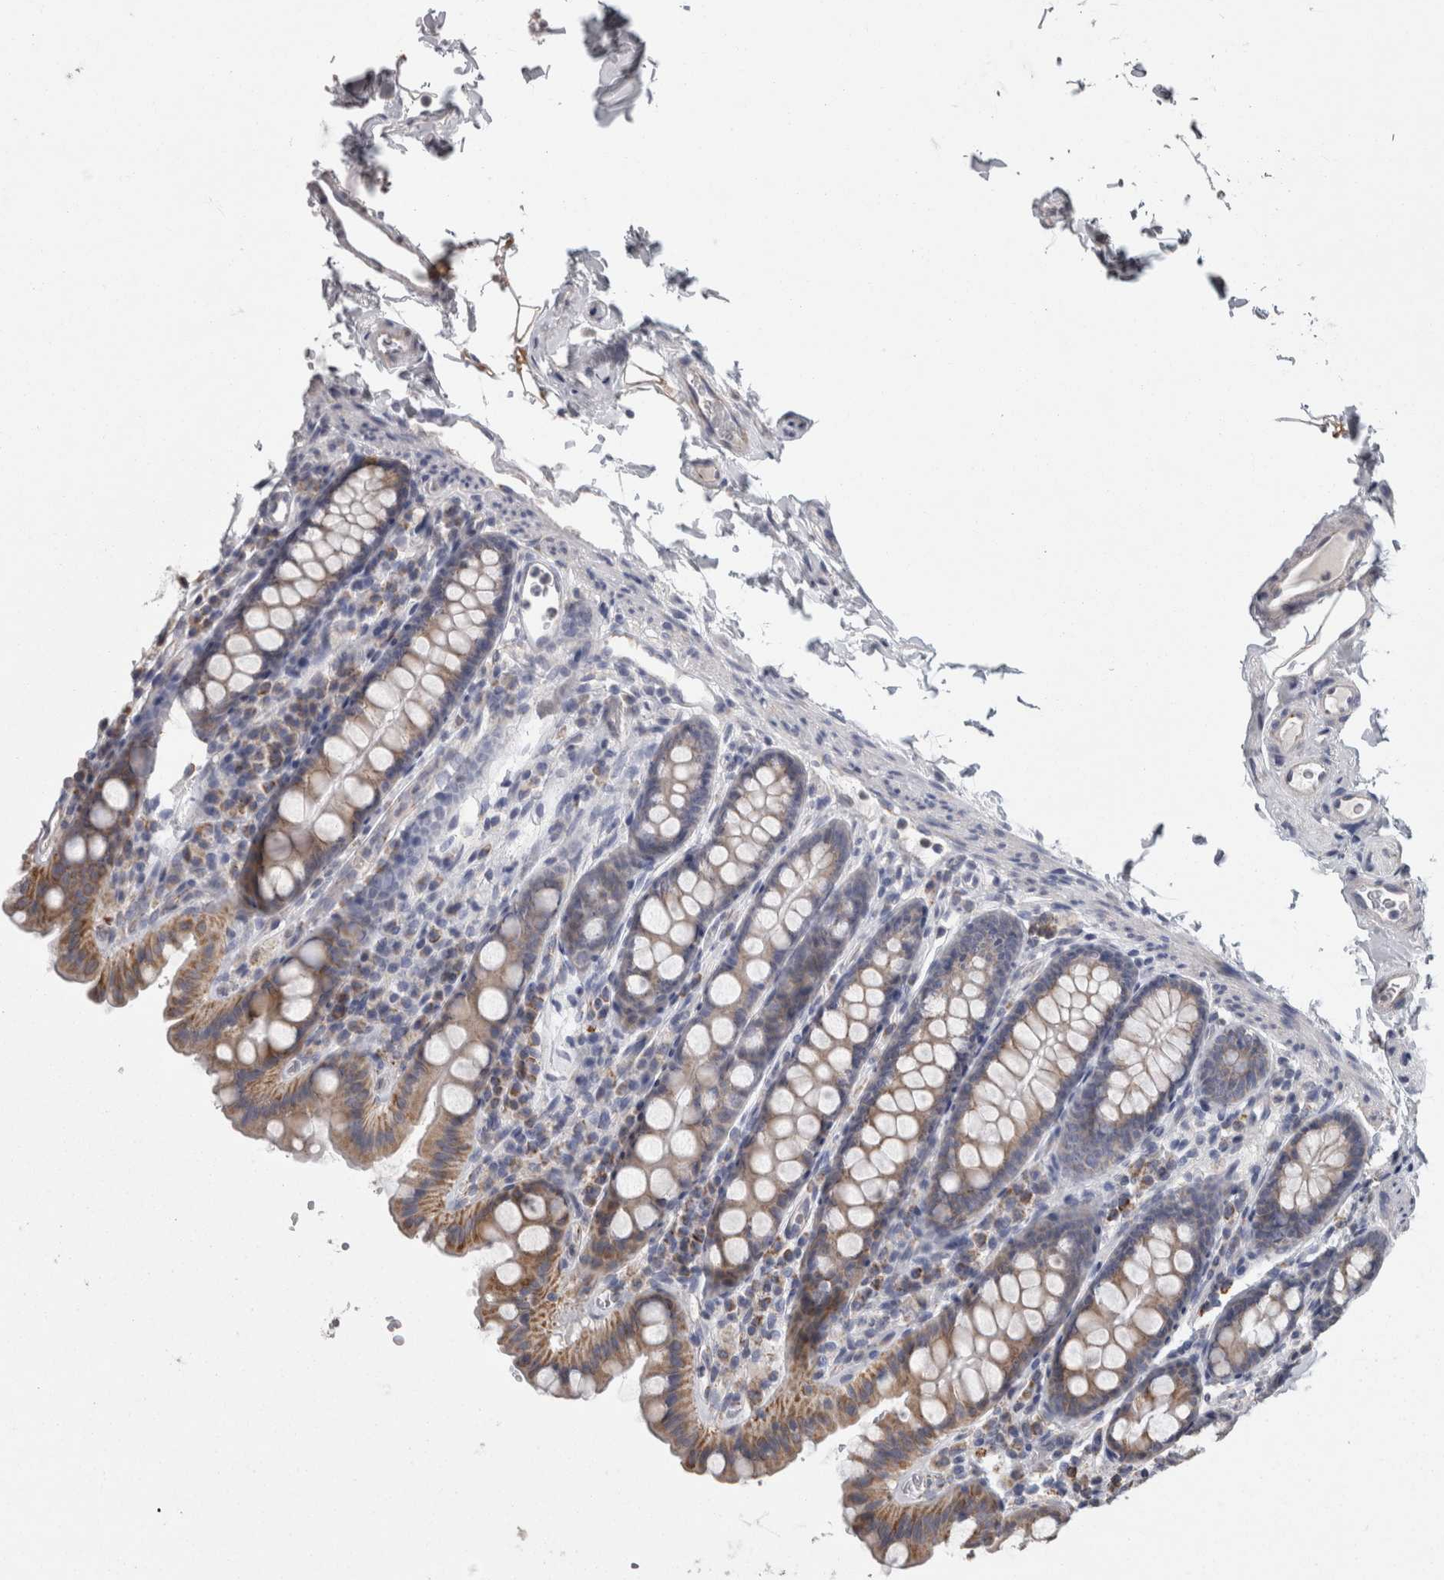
{"staining": {"intensity": "negative", "quantity": "none", "location": "none"}, "tissue": "colon", "cell_type": "Endothelial cells", "image_type": "normal", "snomed": [{"axis": "morphology", "description": "Normal tissue, NOS"}, {"axis": "topography", "description": "Colon"}, {"axis": "topography", "description": "Peripheral nerve tissue"}], "caption": "DAB (3,3'-diaminobenzidine) immunohistochemical staining of benign human colon demonstrates no significant positivity in endothelial cells. (DAB IHC, high magnification).", "gene": "TCAP", "patient": {"sex": "female", "age": 61}}